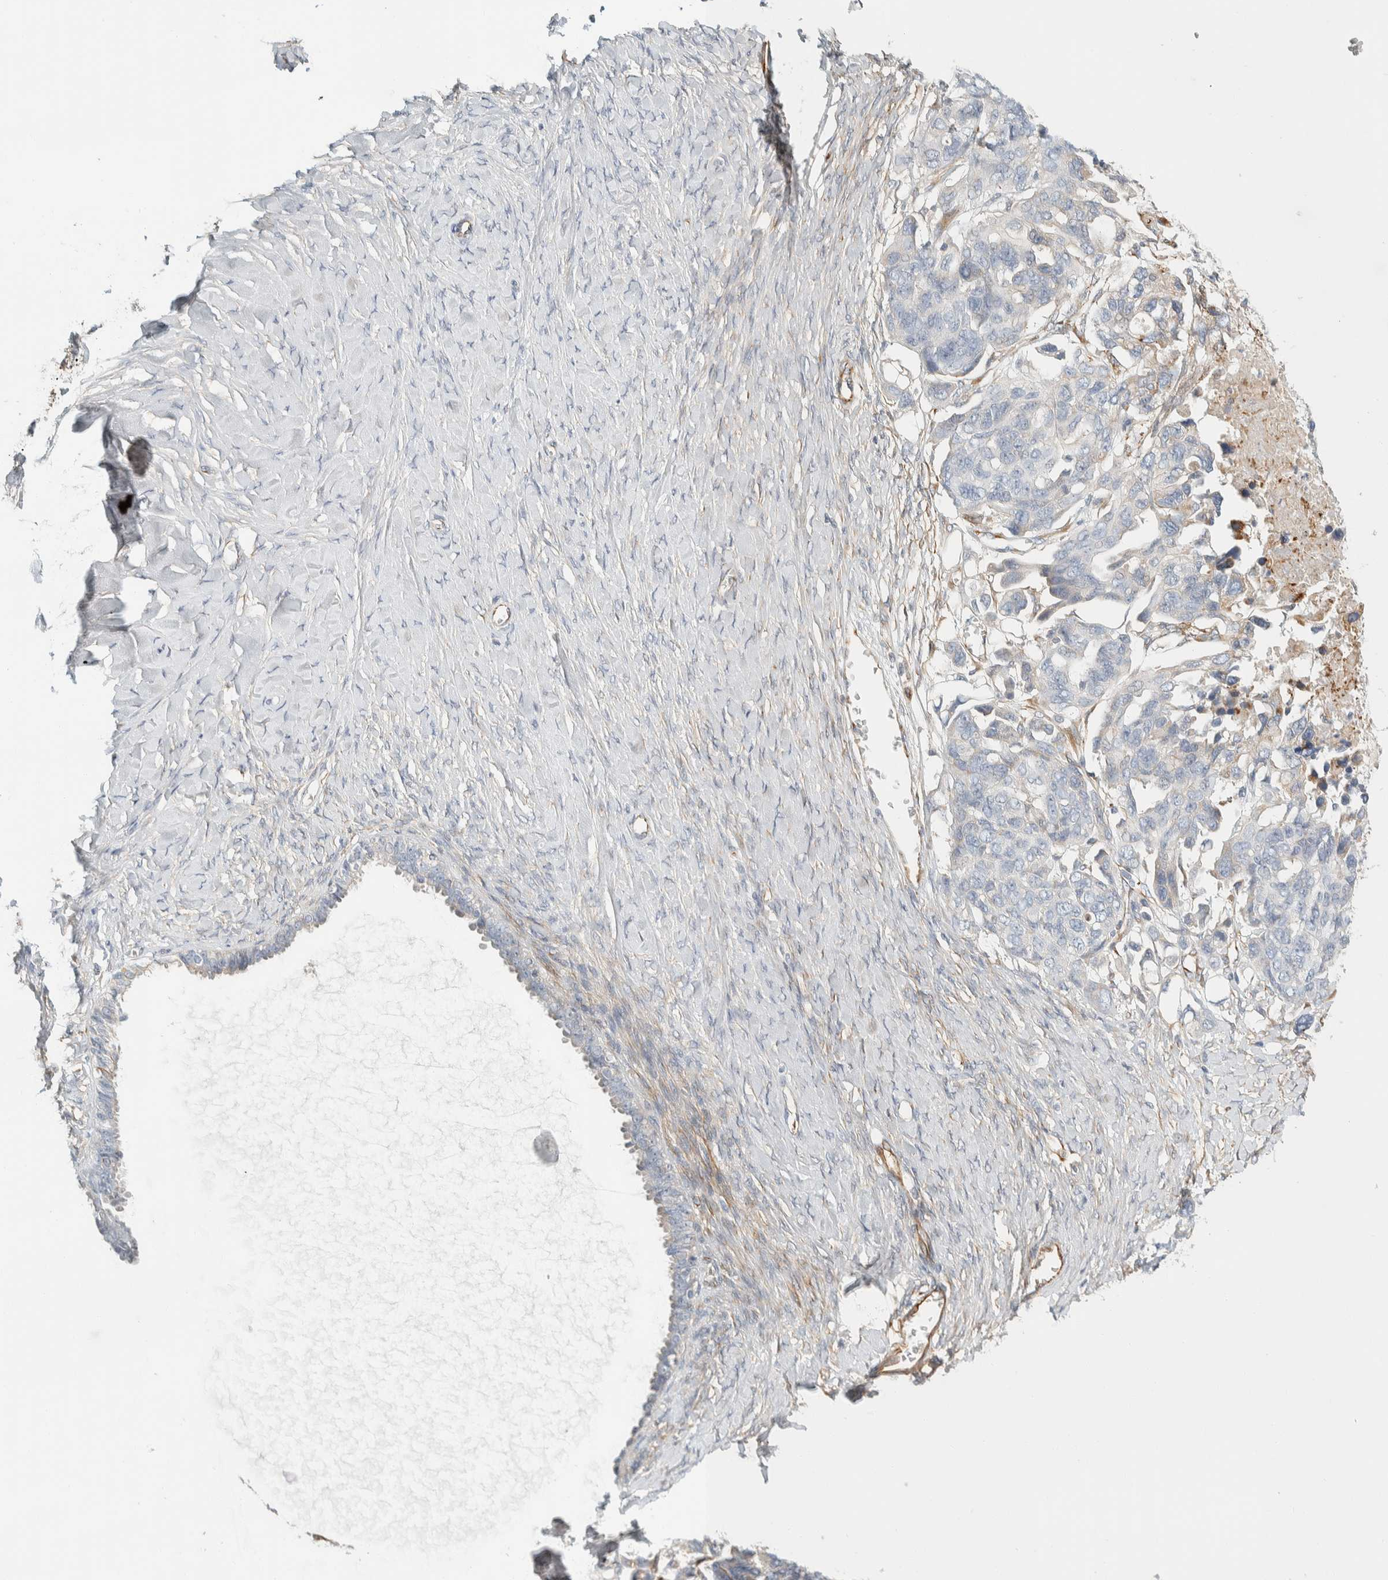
{"staining": {"intensity": "negative", "quantity": "none", "location": "none"}, "tissue": "ovarian cancer", "cell_type": "Tumor cells", "image_type": "cancer", "snomed": [{"axis": "morphology", "description": "Cystadenocarcinoma, serous, NOS"}, {"axis": "topography", "description": "Ovary"}], "caption": "Protein analysis of ovarian cancer reveals no significant expression in tumor cells.", "gene": "CDR2", "patient": {"sex": "female", "age": 79}}